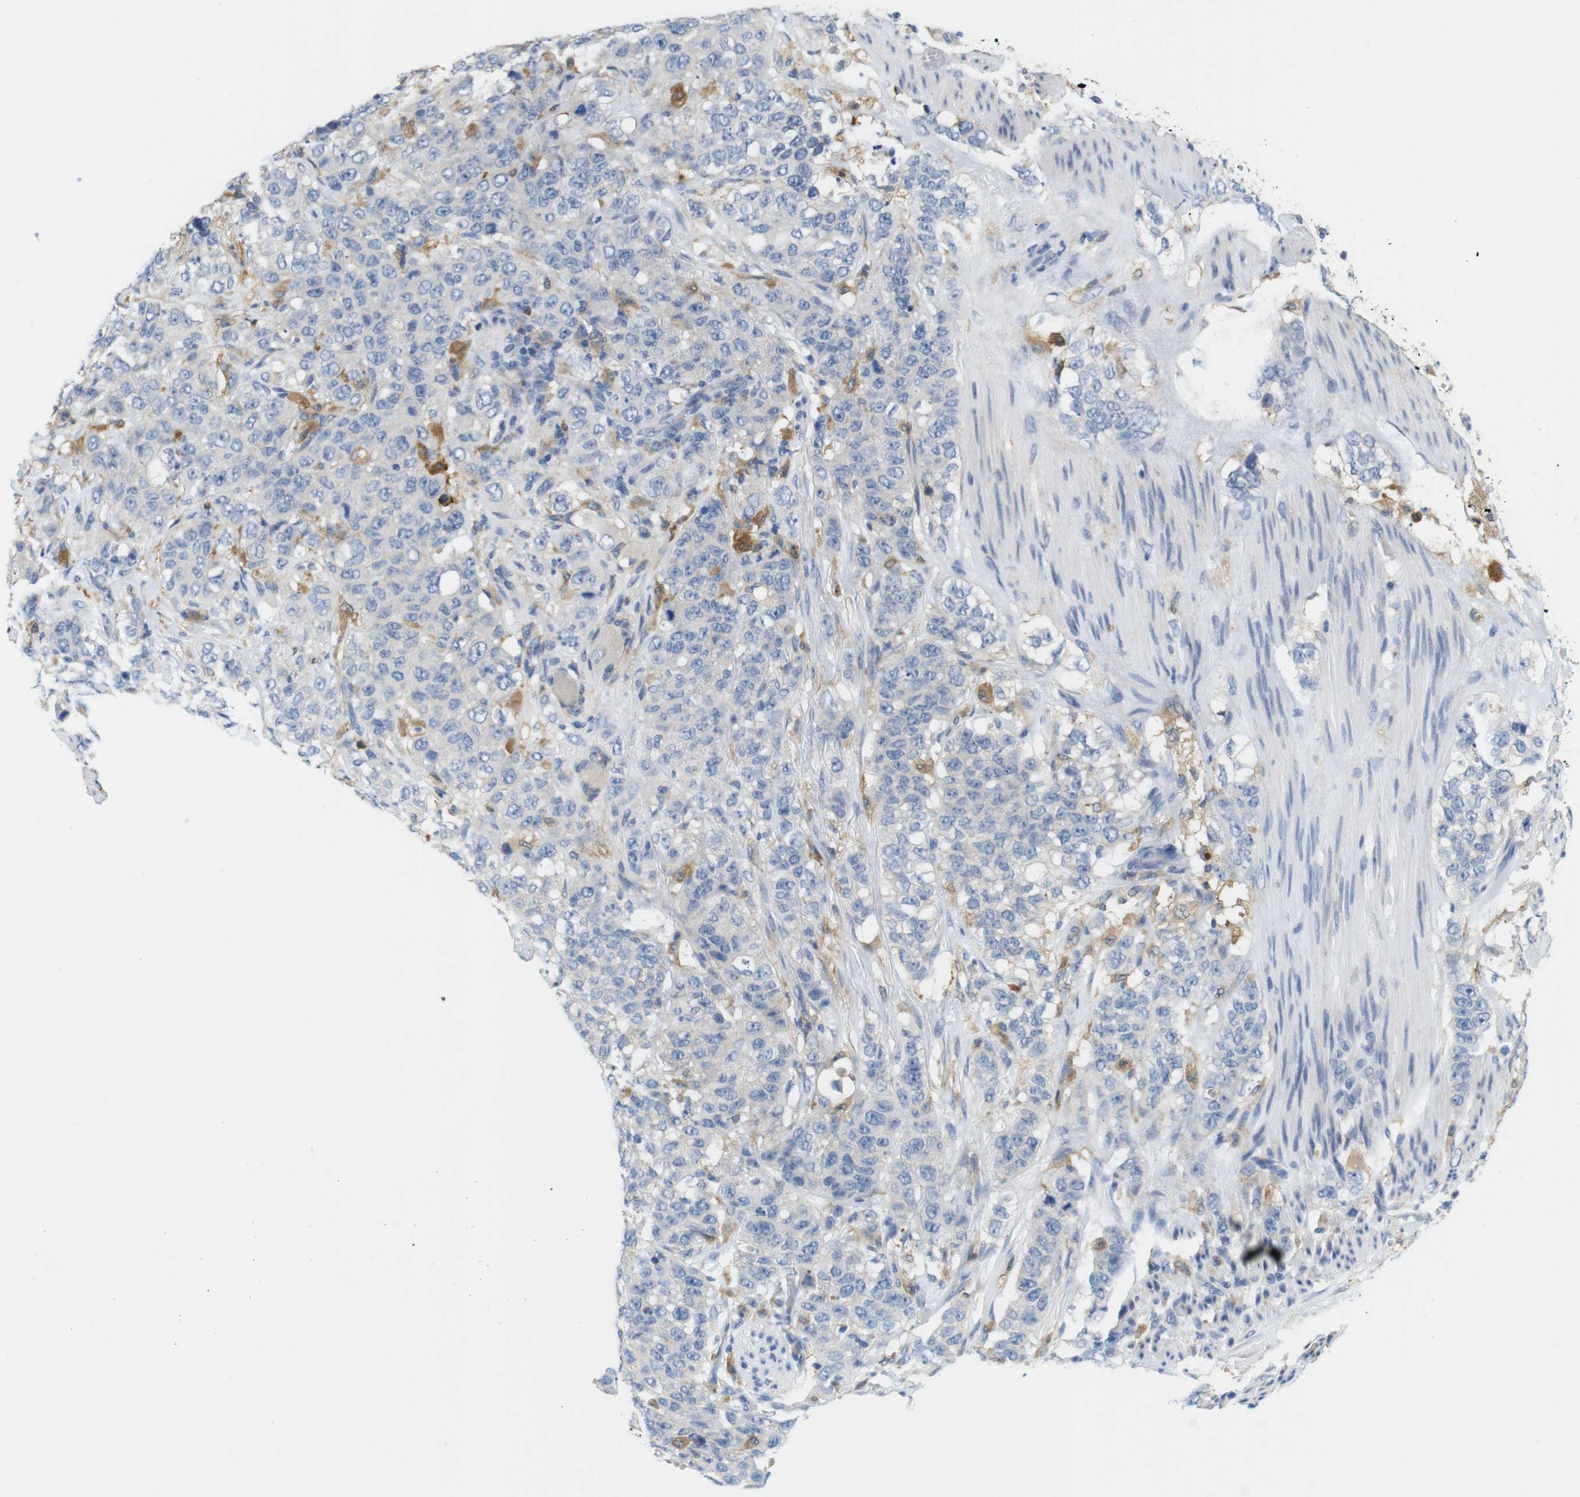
{"staining": {"intensity": "moderate", "quantity": "<25%", "location": "cytoplasmic/membranous"}, "tissue": "stomach cancer", "cell_type": "Tumor cells", "image_type": "cancer", "snomed": [{"axis": "morphology", "description": "Adenocarcinoma, NOS"}, {"axis": "topography", "description": "Stomach"}], "caption": "Tumor cells reveal moderate cytoplasmic/membranous expression in approximately <25% of cells in stomach adenocarcinoma.", "gene": "NEBL", "patient": {"sex": "male", "age": 48}}